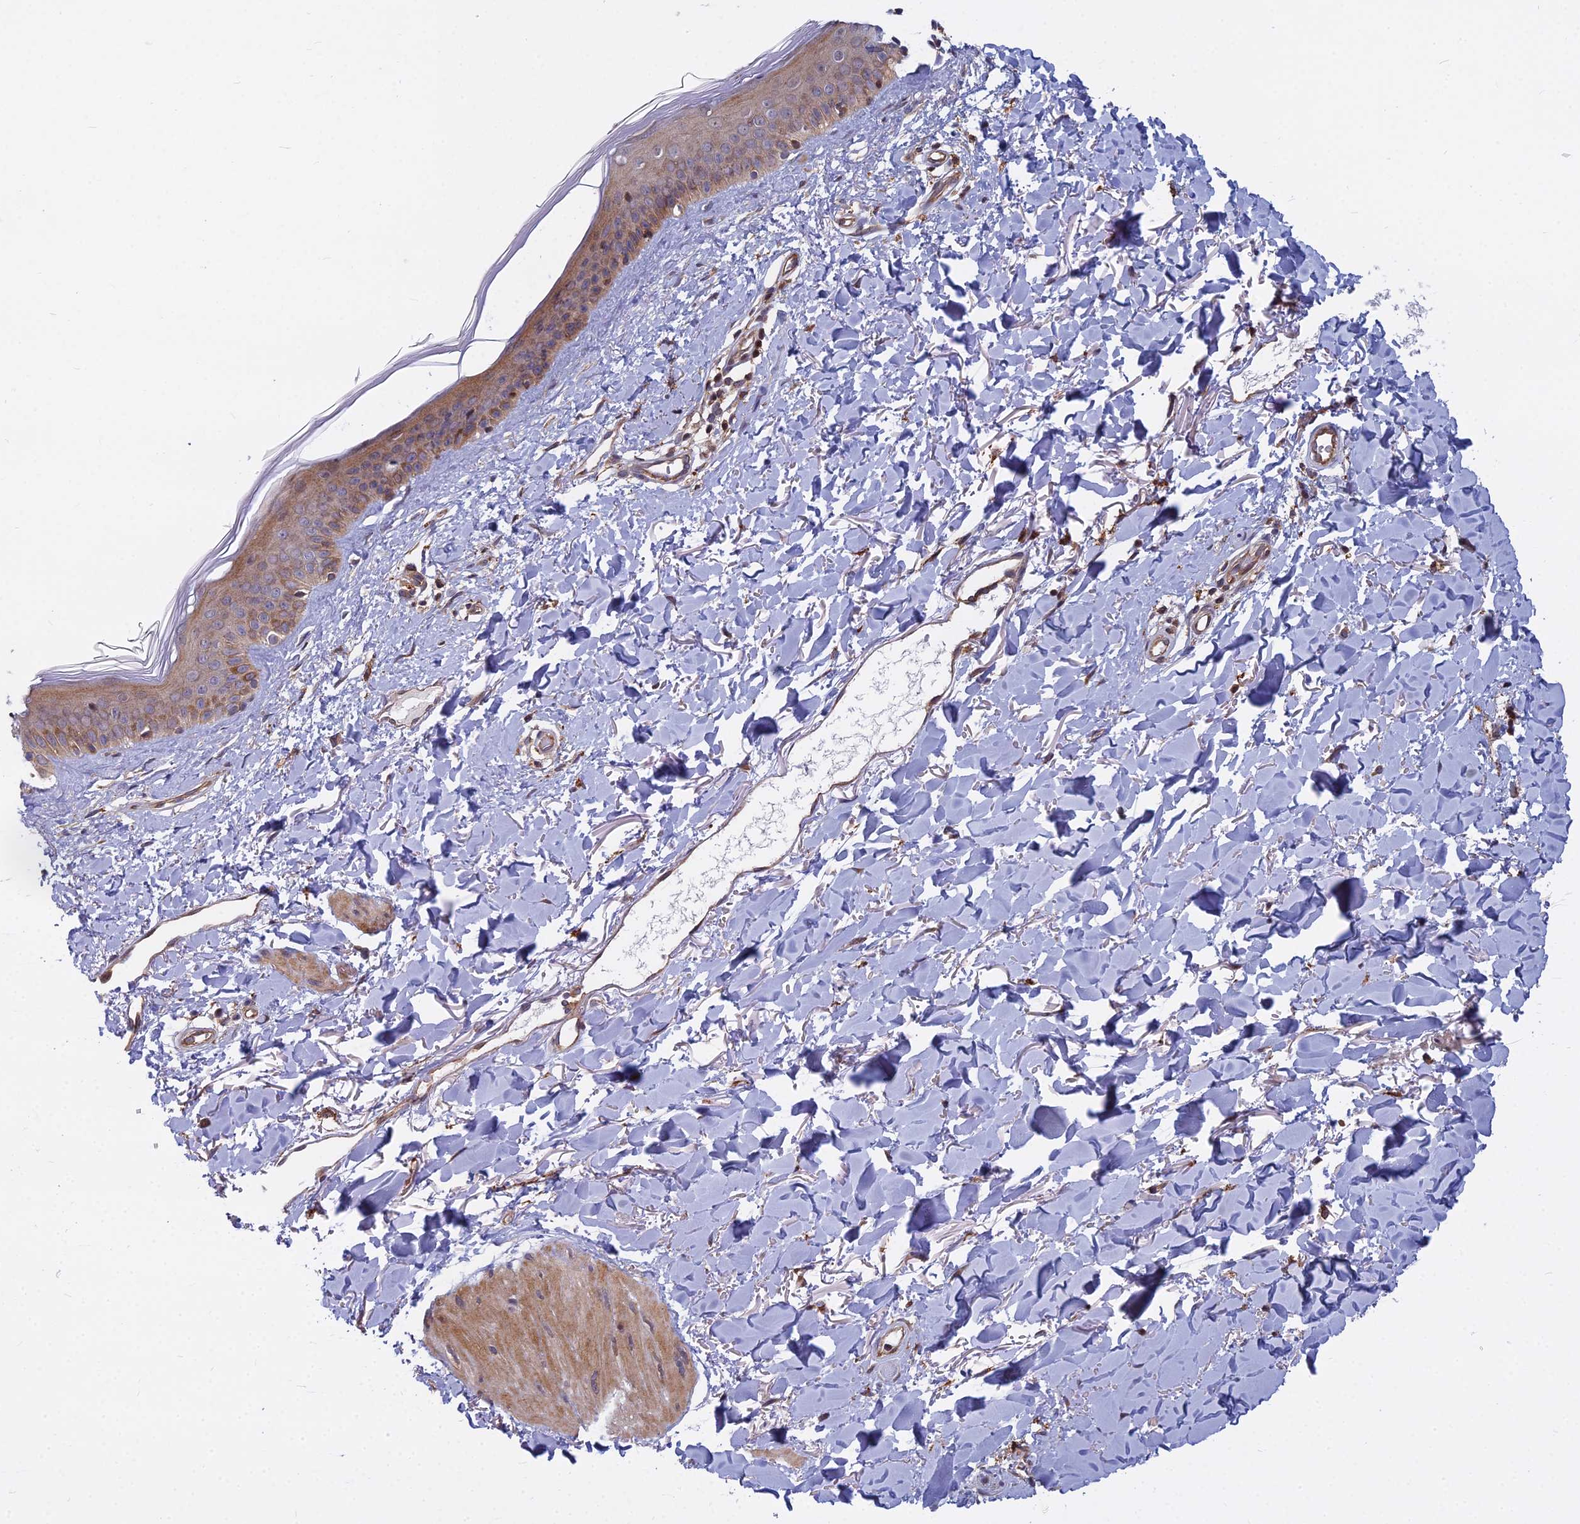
{"staining": {"intensity": "negative", "quantity": "none", "location": "none"}, "tissue": "skin", "cell_type": "Fibroblasts", "image_type": "normal", "snomed": [{"axis": "morphology", "description": "Normal tissue, NOS"}, {"axis": "topography", "description": "Skin"}], "caption": "High power microscopy photomicrograph of an immunohistochemistry histopathology image of unremarkable skin, revealing no significant positivity in fibroblasts.", "gene": "COMMD2", "patient": {"sex": "female", "age": 58}}